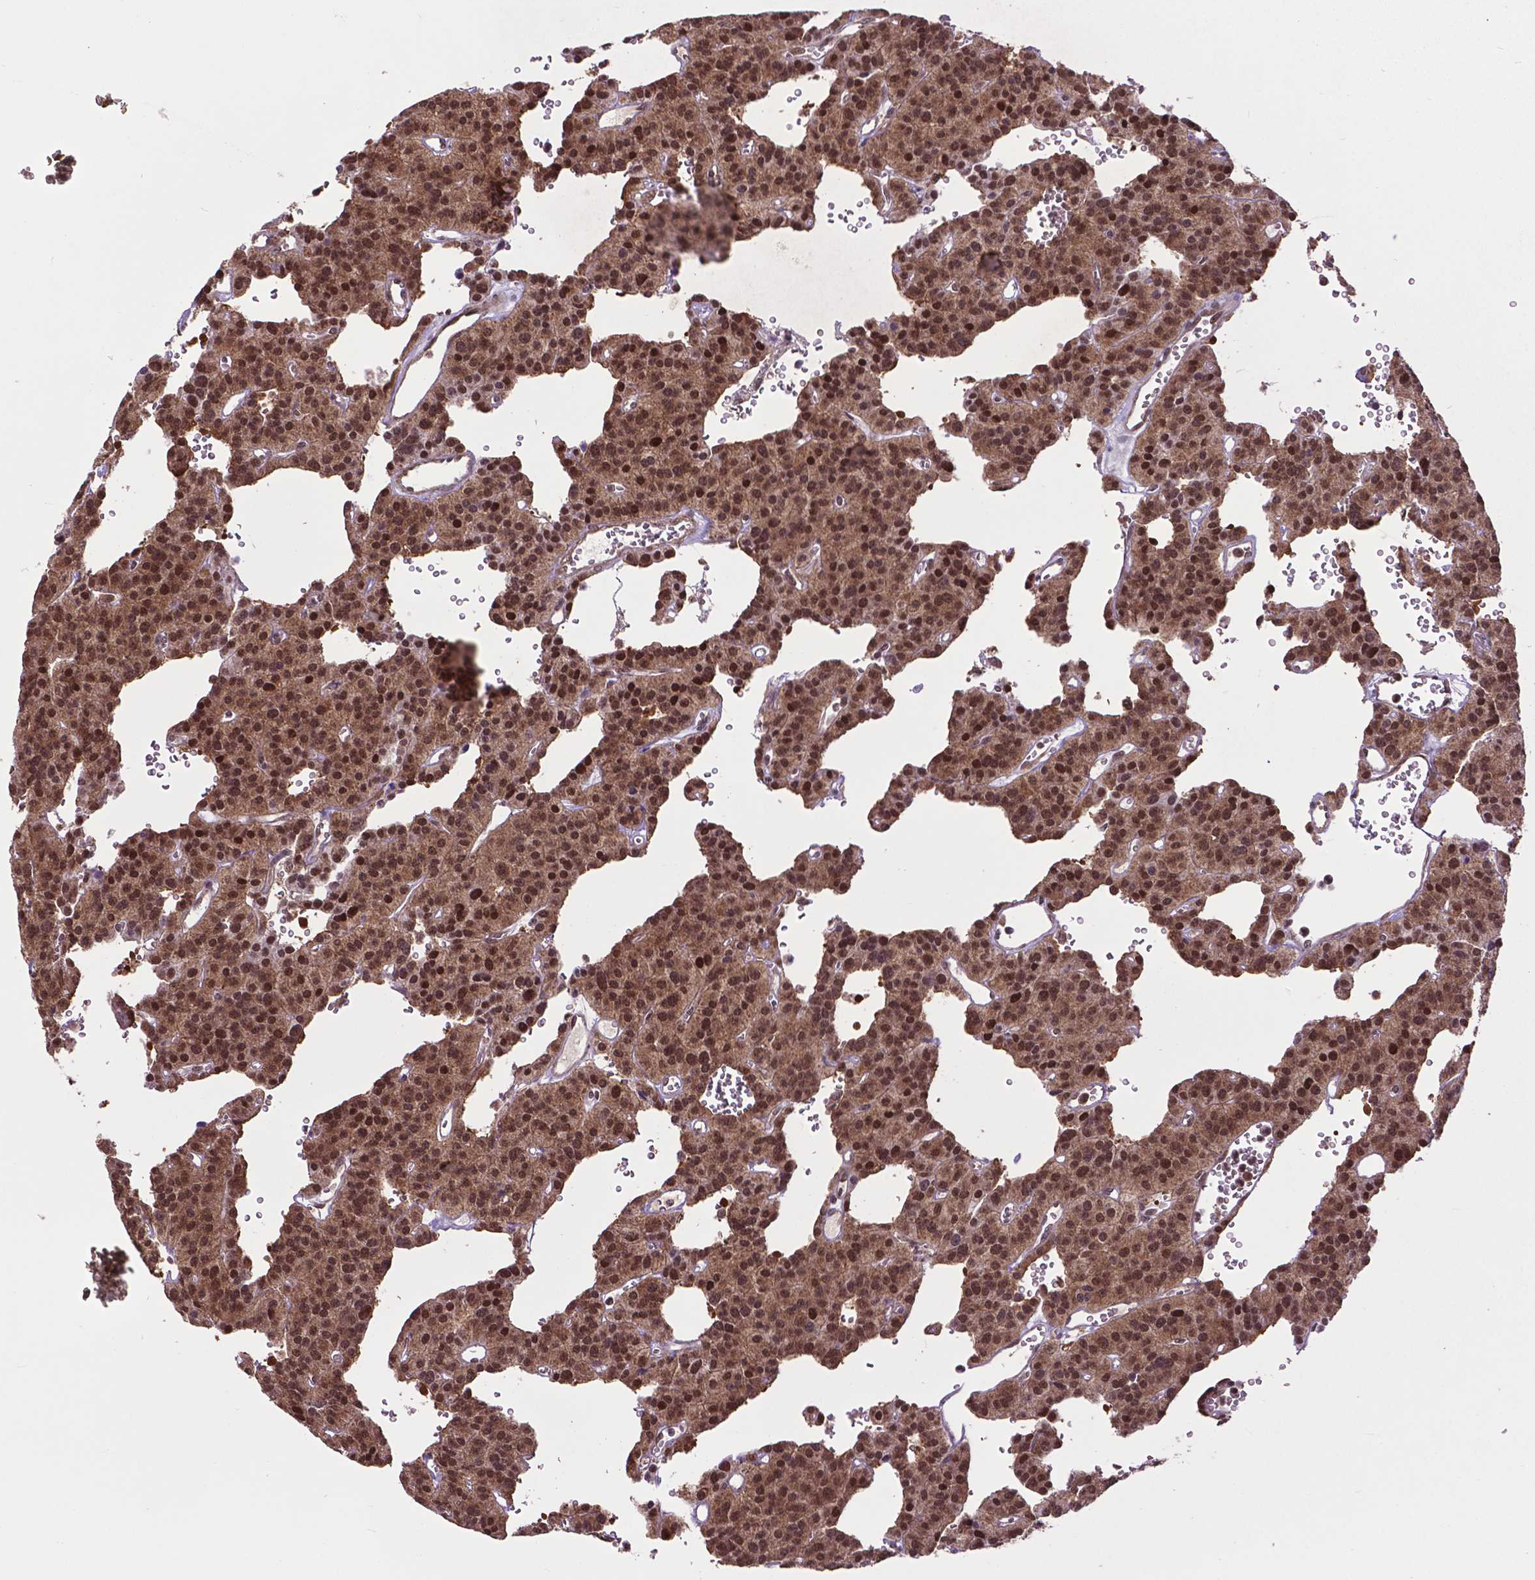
{"staining": {"intensity": "moderate", "quantity": ">75%", "location": "cytoplasmic/membranous,nuclear"}, "tissue": "carcinoid", "cell_type": "Tumor cells", "image_type": "cancer", "snomed": [{"axis": "morphology", "description": "Carcinoid, malignant, NOS"}, {"axis": "topography", "description": "Lung"}], "caption": "Immunohistochemical staining of carcinoid (malignant) reveals medium levels of moderate cytoplasmic/membranous and nuclear positivity in about >75% of tumor cells. (IHC, brightfield microscopy, high magnification).", "gene": "OTUB1", "patient": {"sex": "female", "age": 71}}